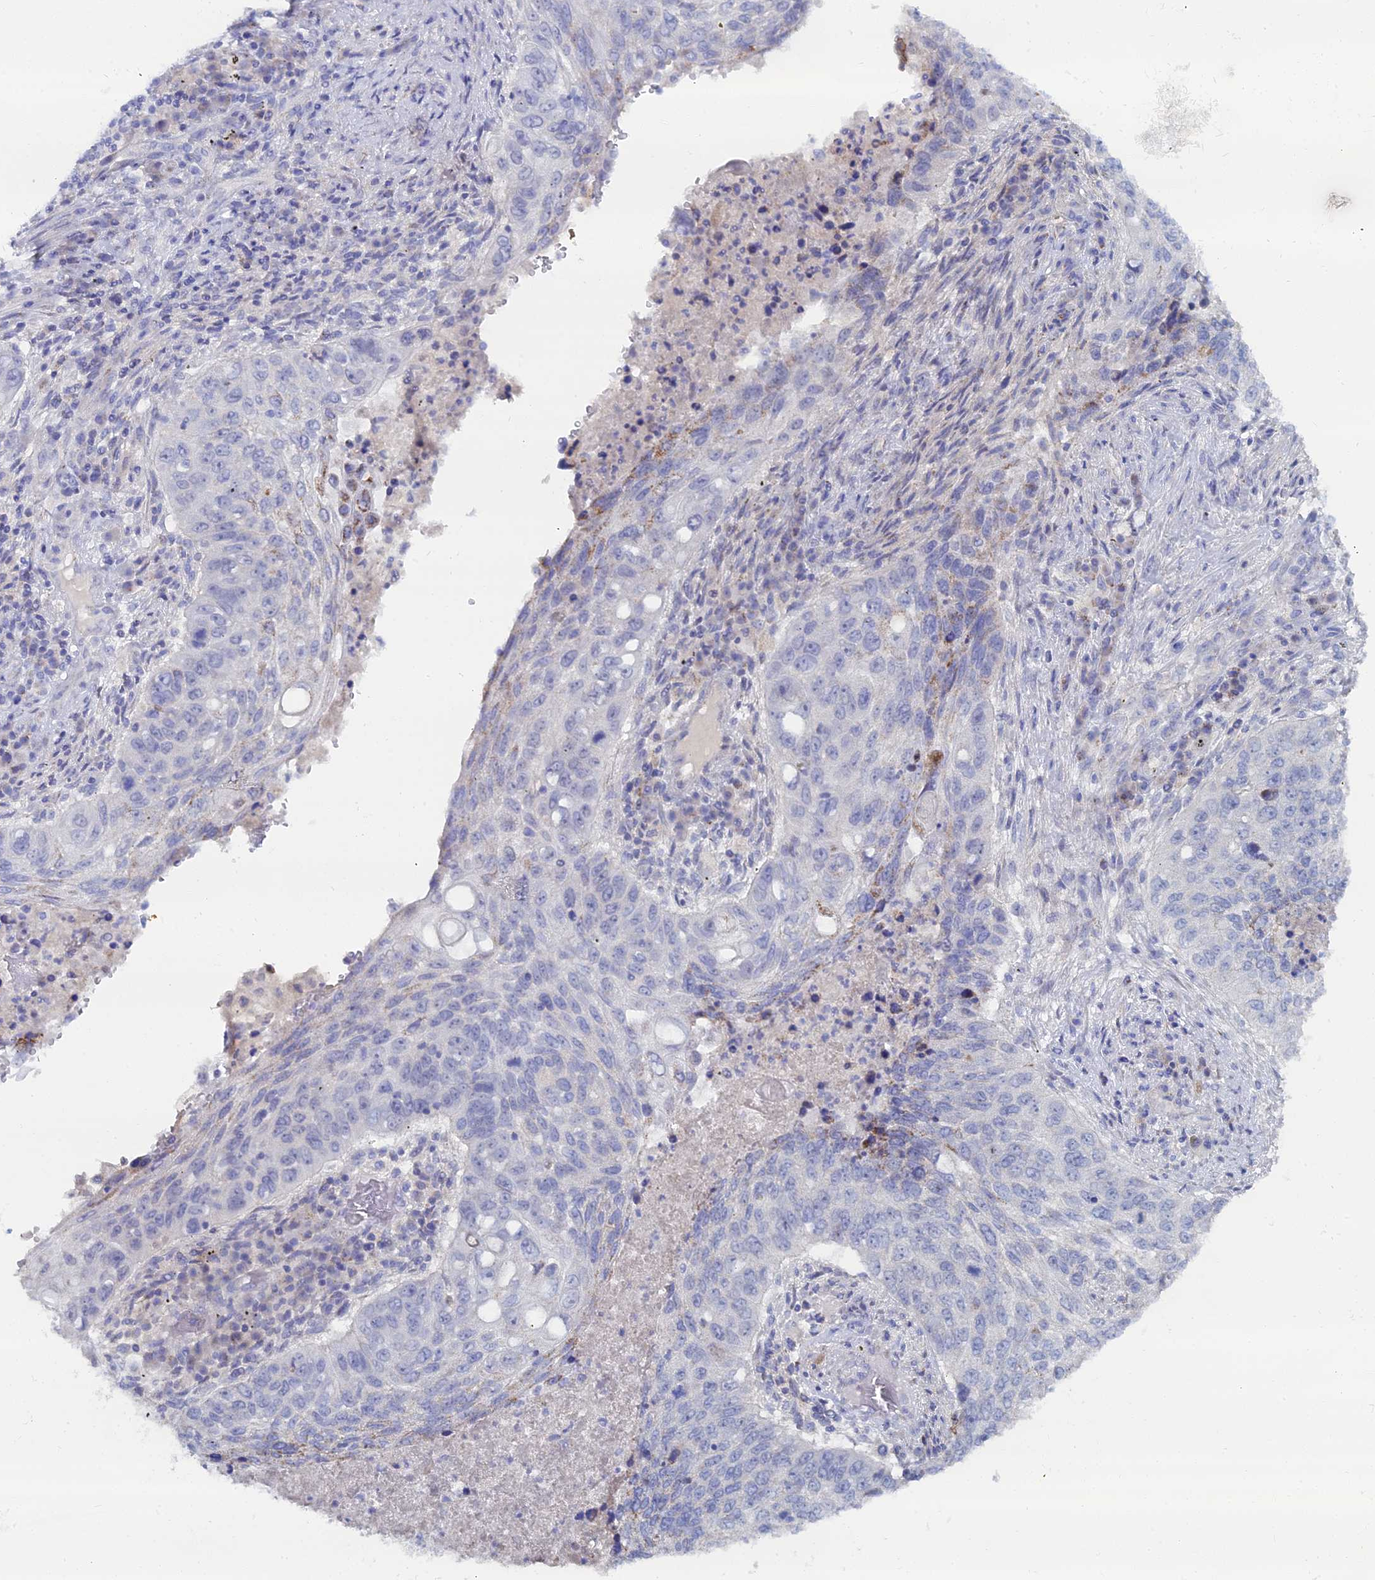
{"staining": {"intensity": "negative", "quantity": "none", "location": "none"}, "tissue": "lung cancer", "cell_type": "Tumor cells", "image_type": "cancer", "snomed": [{"axis": "morphology", "description": "Squamous cell carcinoma, NOS"}, {"axis": "topography", "description": "Lung"}], "caption": "Protein analysis of lung cancer (squamous cell carcinoma) demonstrates no significant expression in tumor cells. (Brightfield microscopy of DAB (3,3'-diaminobenzidine) immunohistochemistry (IHC) at high magnification).", "gene": "DHX34", "patient": {"sex": "female", "age": 63}}